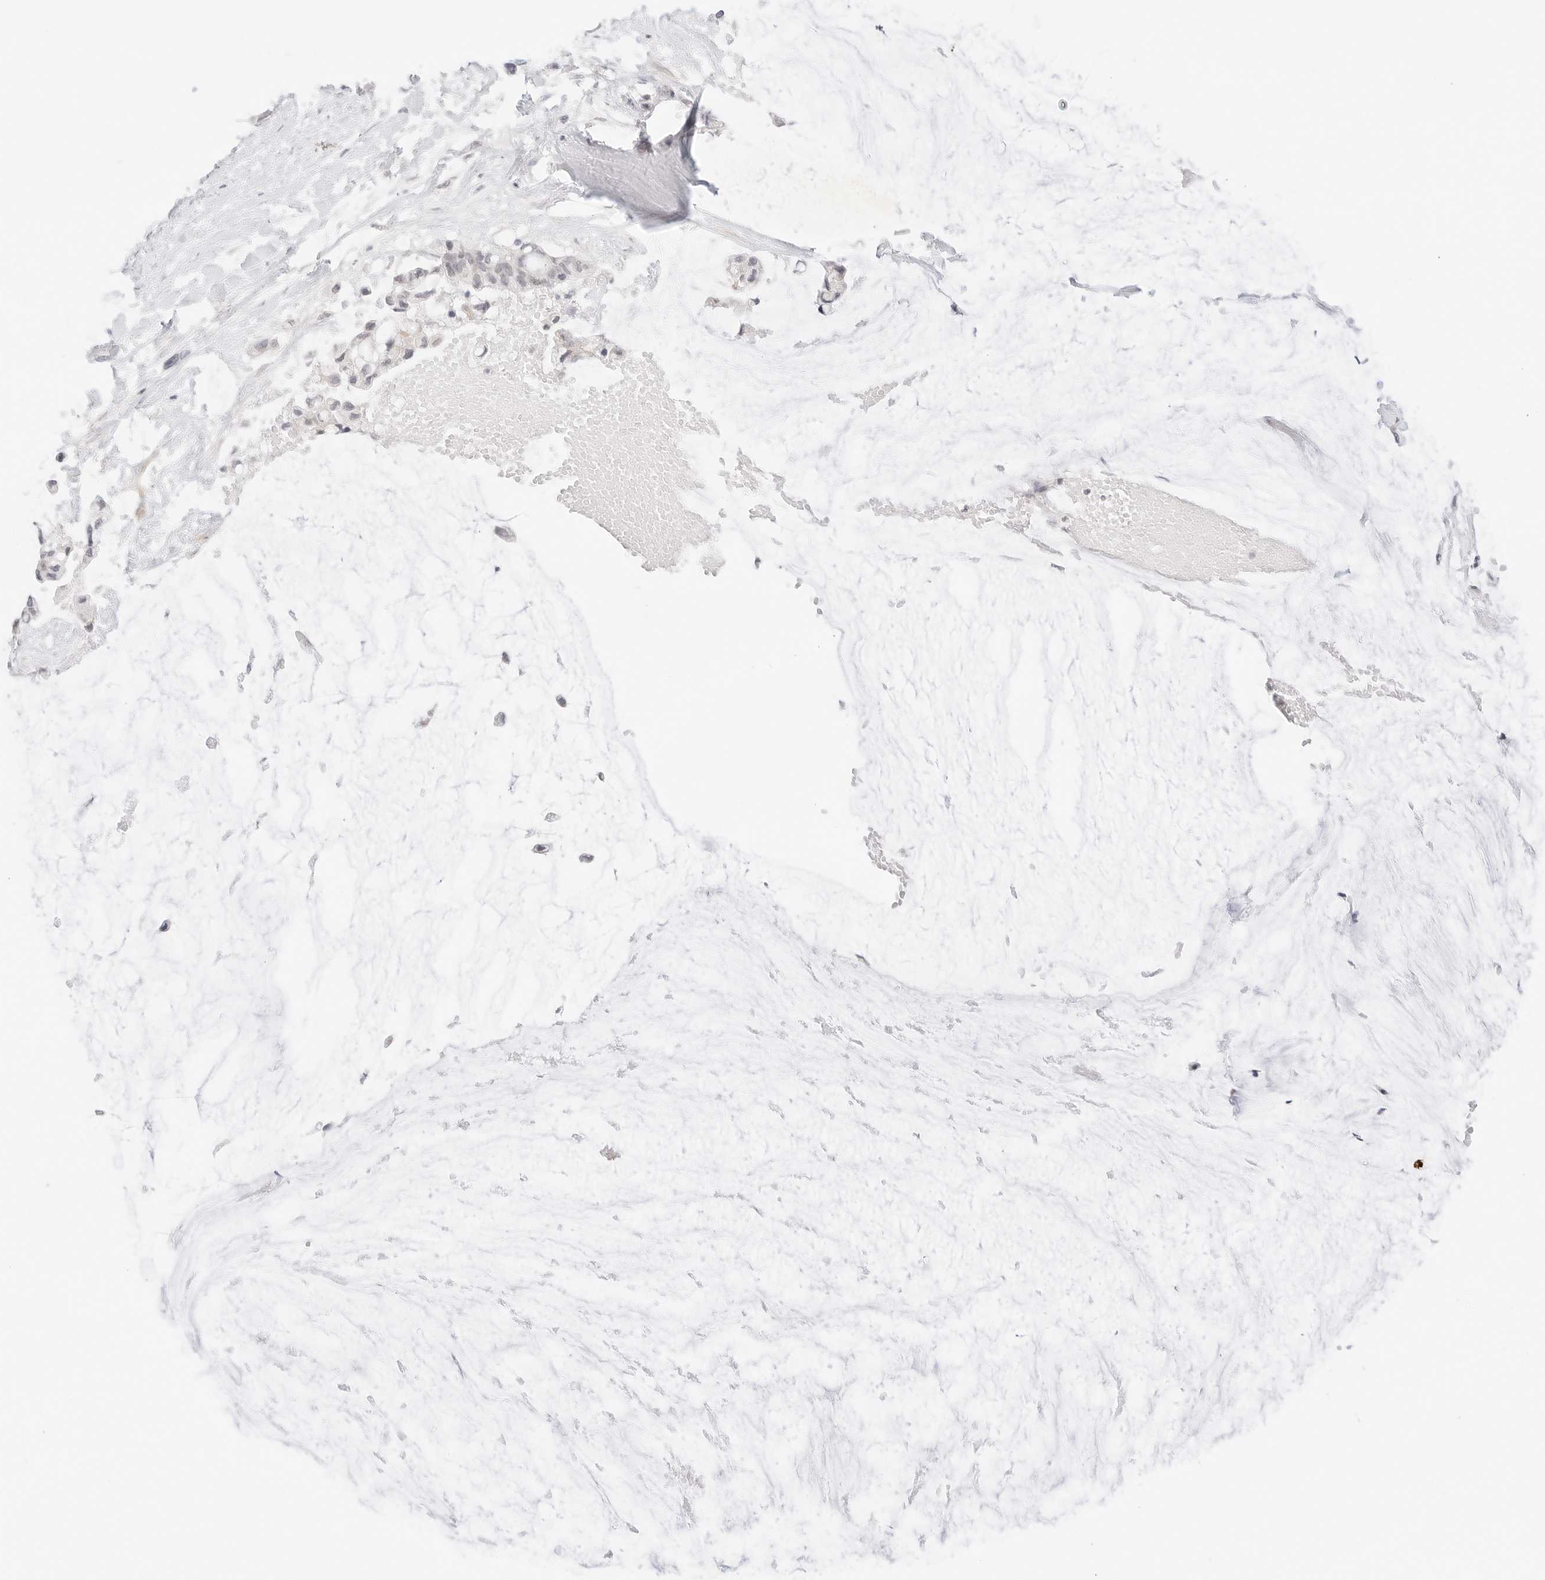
{"staining": {"intensity": "negative", "quantity": "none", "location": "none"}, "tissue": "ovarian cancer", "cell_type": "Tumor cells", "image_type": "cancer", "snomed": [{"axis": "morphology", "description": "Cystadenocarcinoma, mucinous, NOS"}, {"axis": "topography", "description": "Ovary"}], "caption": "There is no significant positivity in tumor cells of mucinous cystadenocarcinoma (ovarian). (Immunohistochemistry, brightfield microscopy, high magnification).", "gene": "GNAS", "patient": {"sex": "female", "age": 39}}